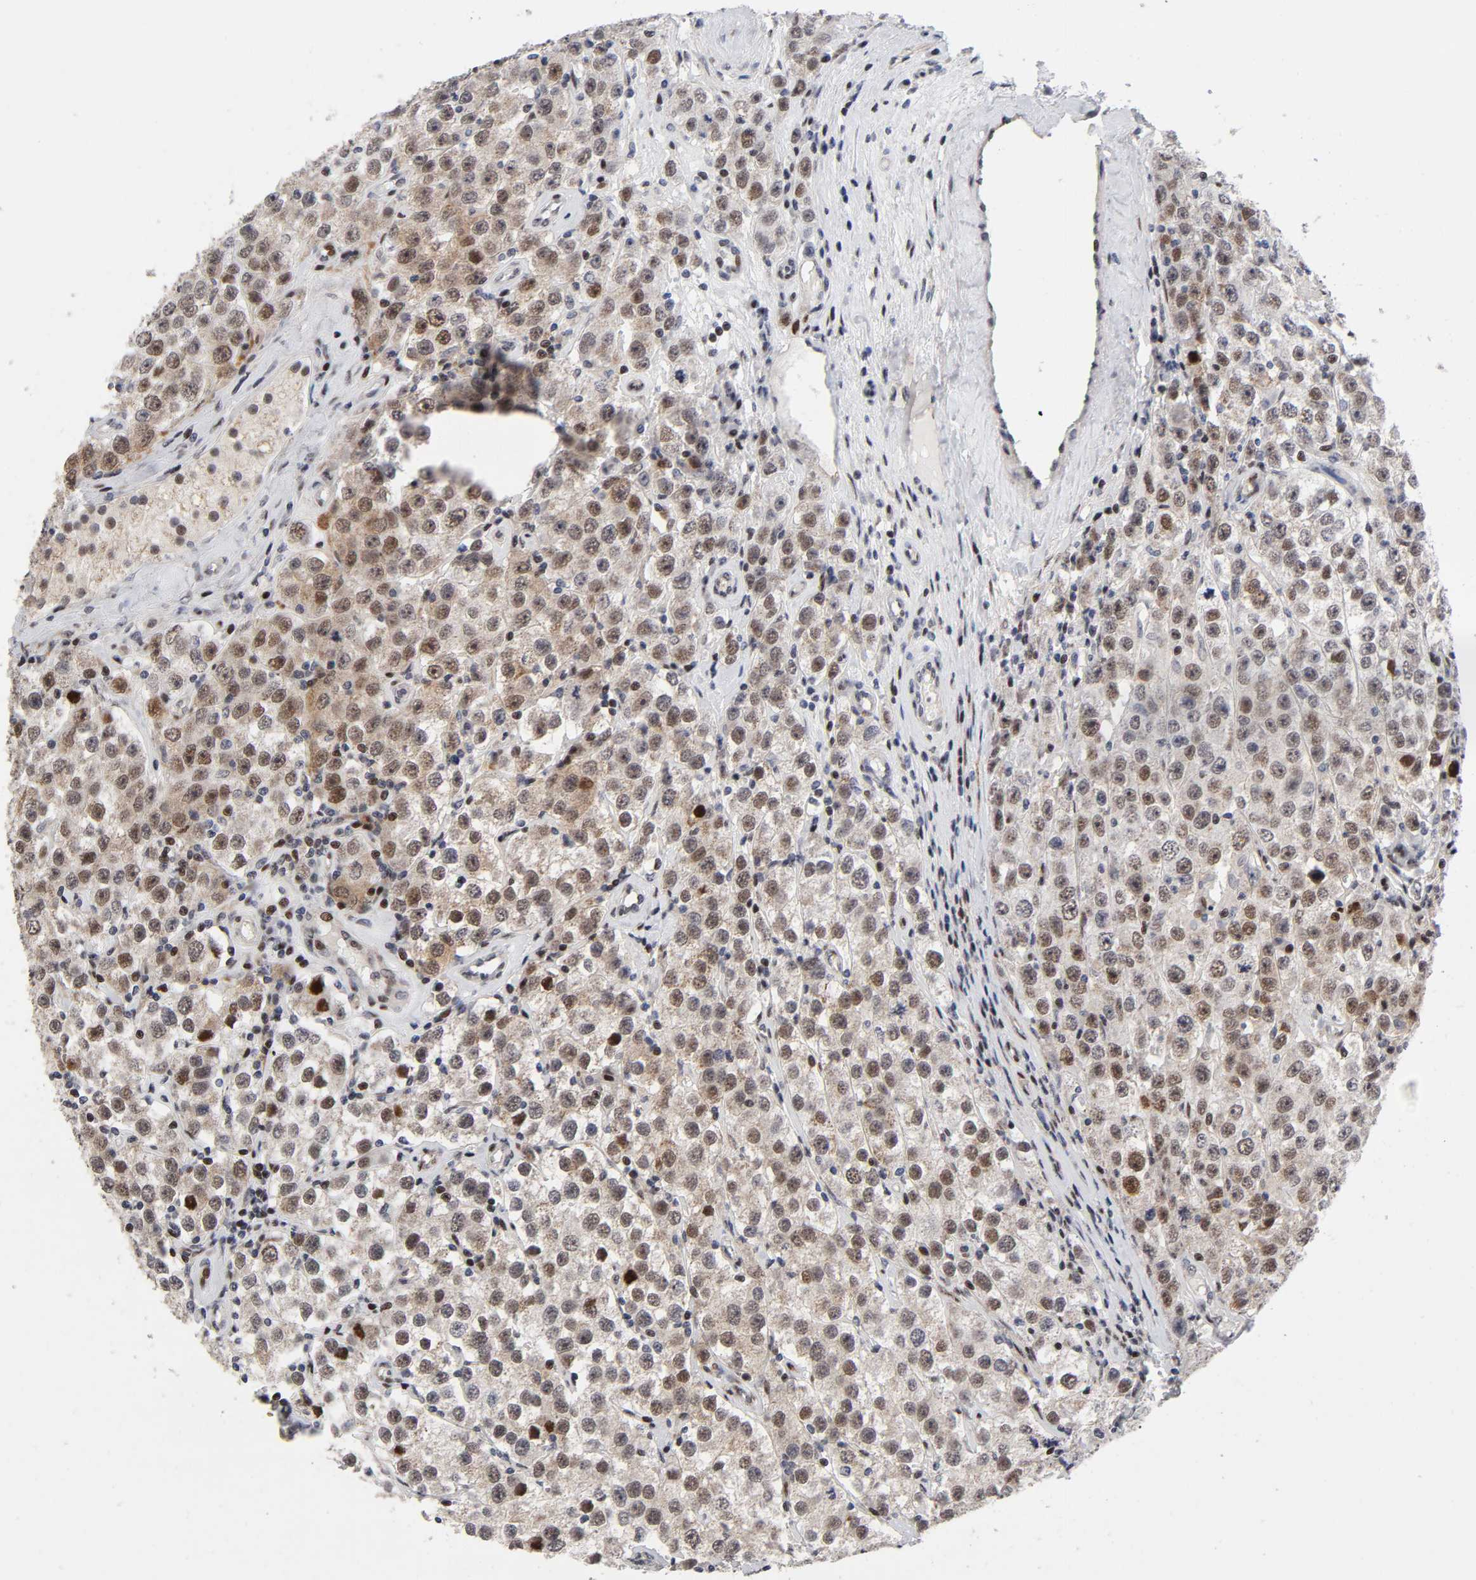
{"staining": {"intensity": "moderate", "quantity": "25%-75%", "location": "cytoplasmic/membranous,nuclear"}, "tissue": "testis cancer", "cell_type": "Tumor cells", "image_type": "cancer", "snomed": [{"axis": "morphology", "description": "Seminoma, NOS"}, {"axis": "topography", "description": "Testis"}], "caption": "Human seminoma (testis) stained with a protein marker reveals moderate staining in tumor cells.", "gene": "STK38", "patient": {"sex": "male", "age": 52}}